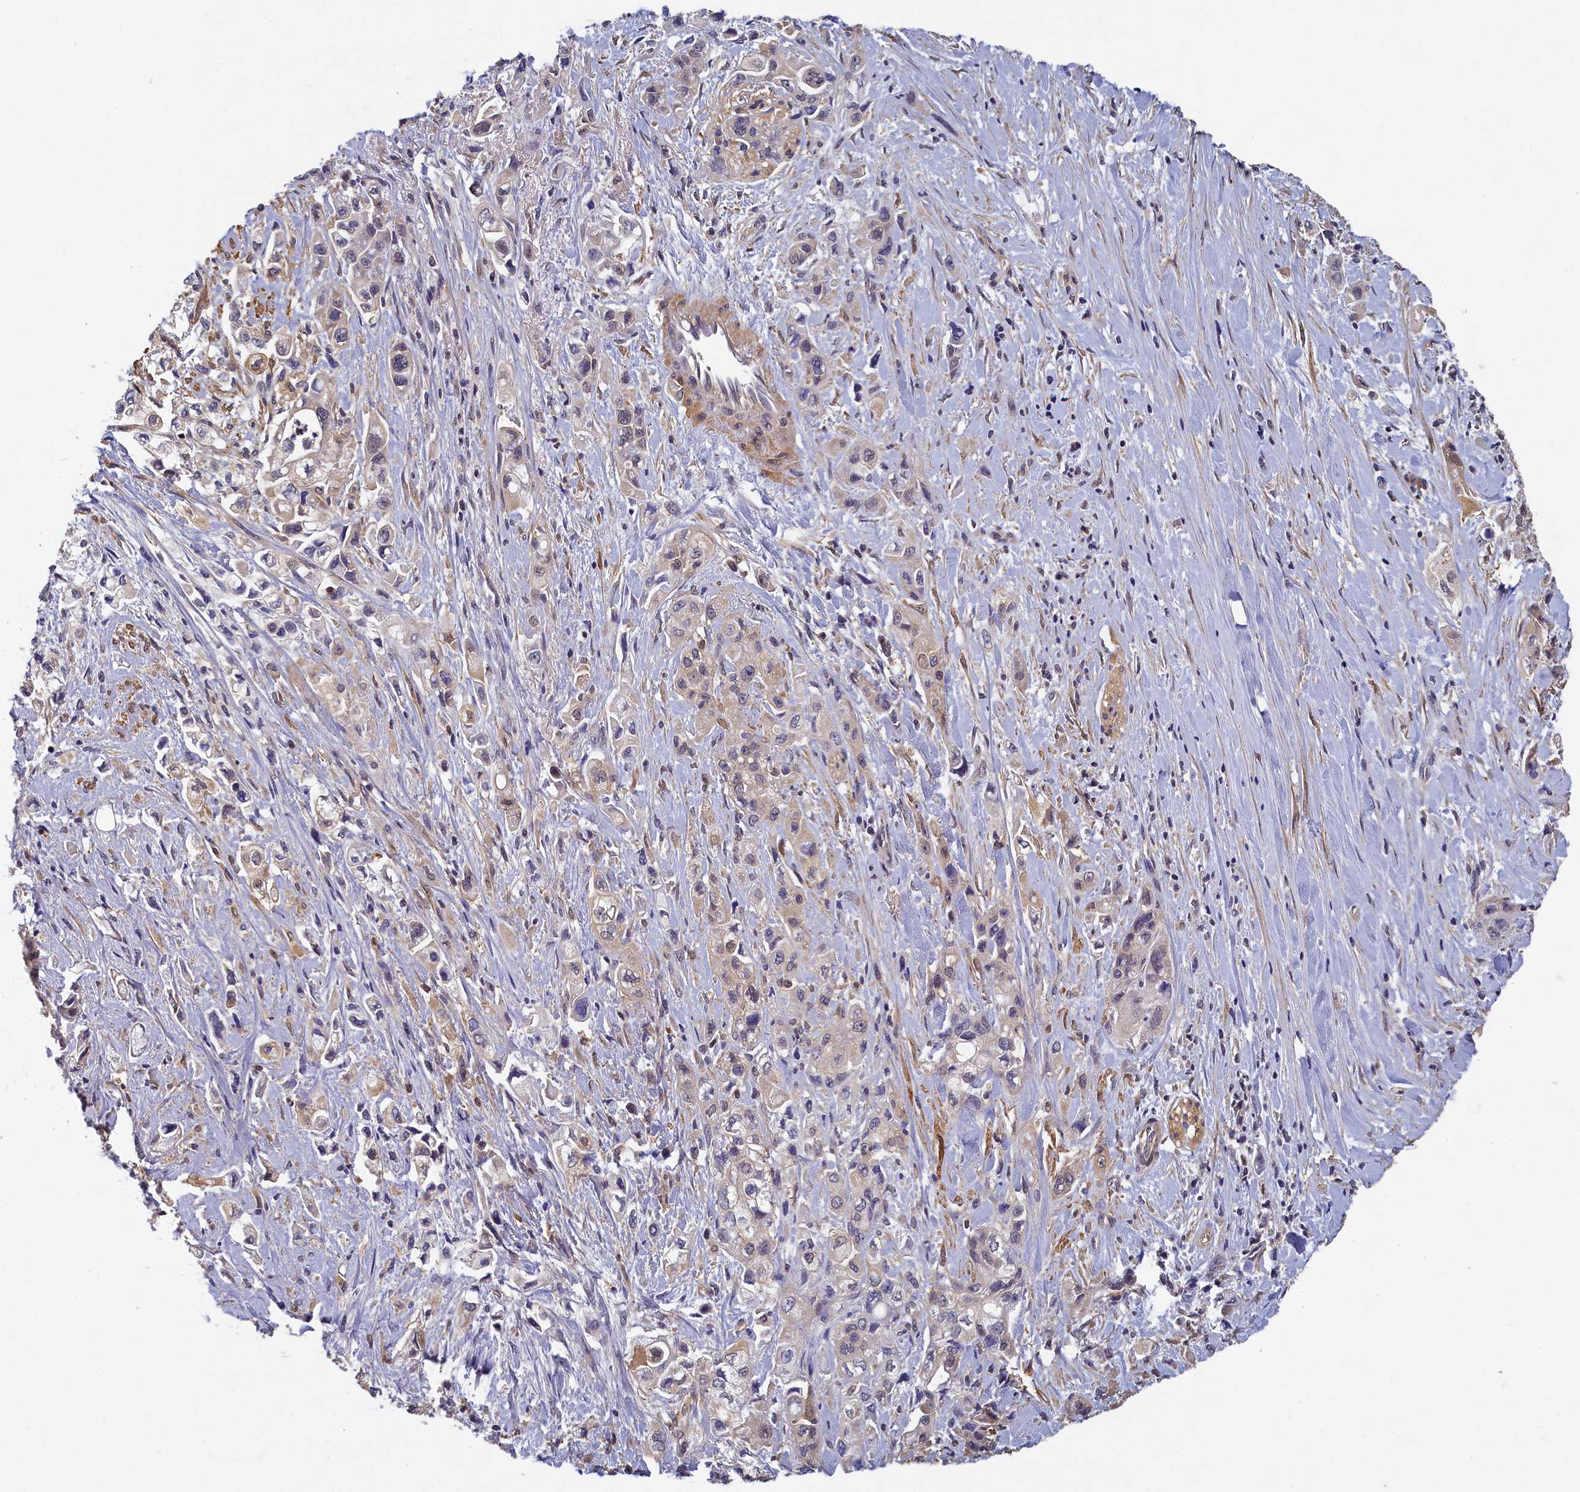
{"staining": {"intensity": "weak", "quantity": "<25%", "location": "cytoplasmic/membranous"}, "tissue": "pancreatic cancer", "cell_type": "Tumor cells", "image_type": "cancer", "snomed": [{"axis": "morphology", "description": "Adenocarcinoma, NOS"}, {"axis": "topography", "description": "Pancreas"}], "caption": "Pancreatic cancer stained for a protein using immunohistochemistry displays no positivity tumor cells.", "gene": "TBCB", "patient": {"sex": "female", "age": 66}}